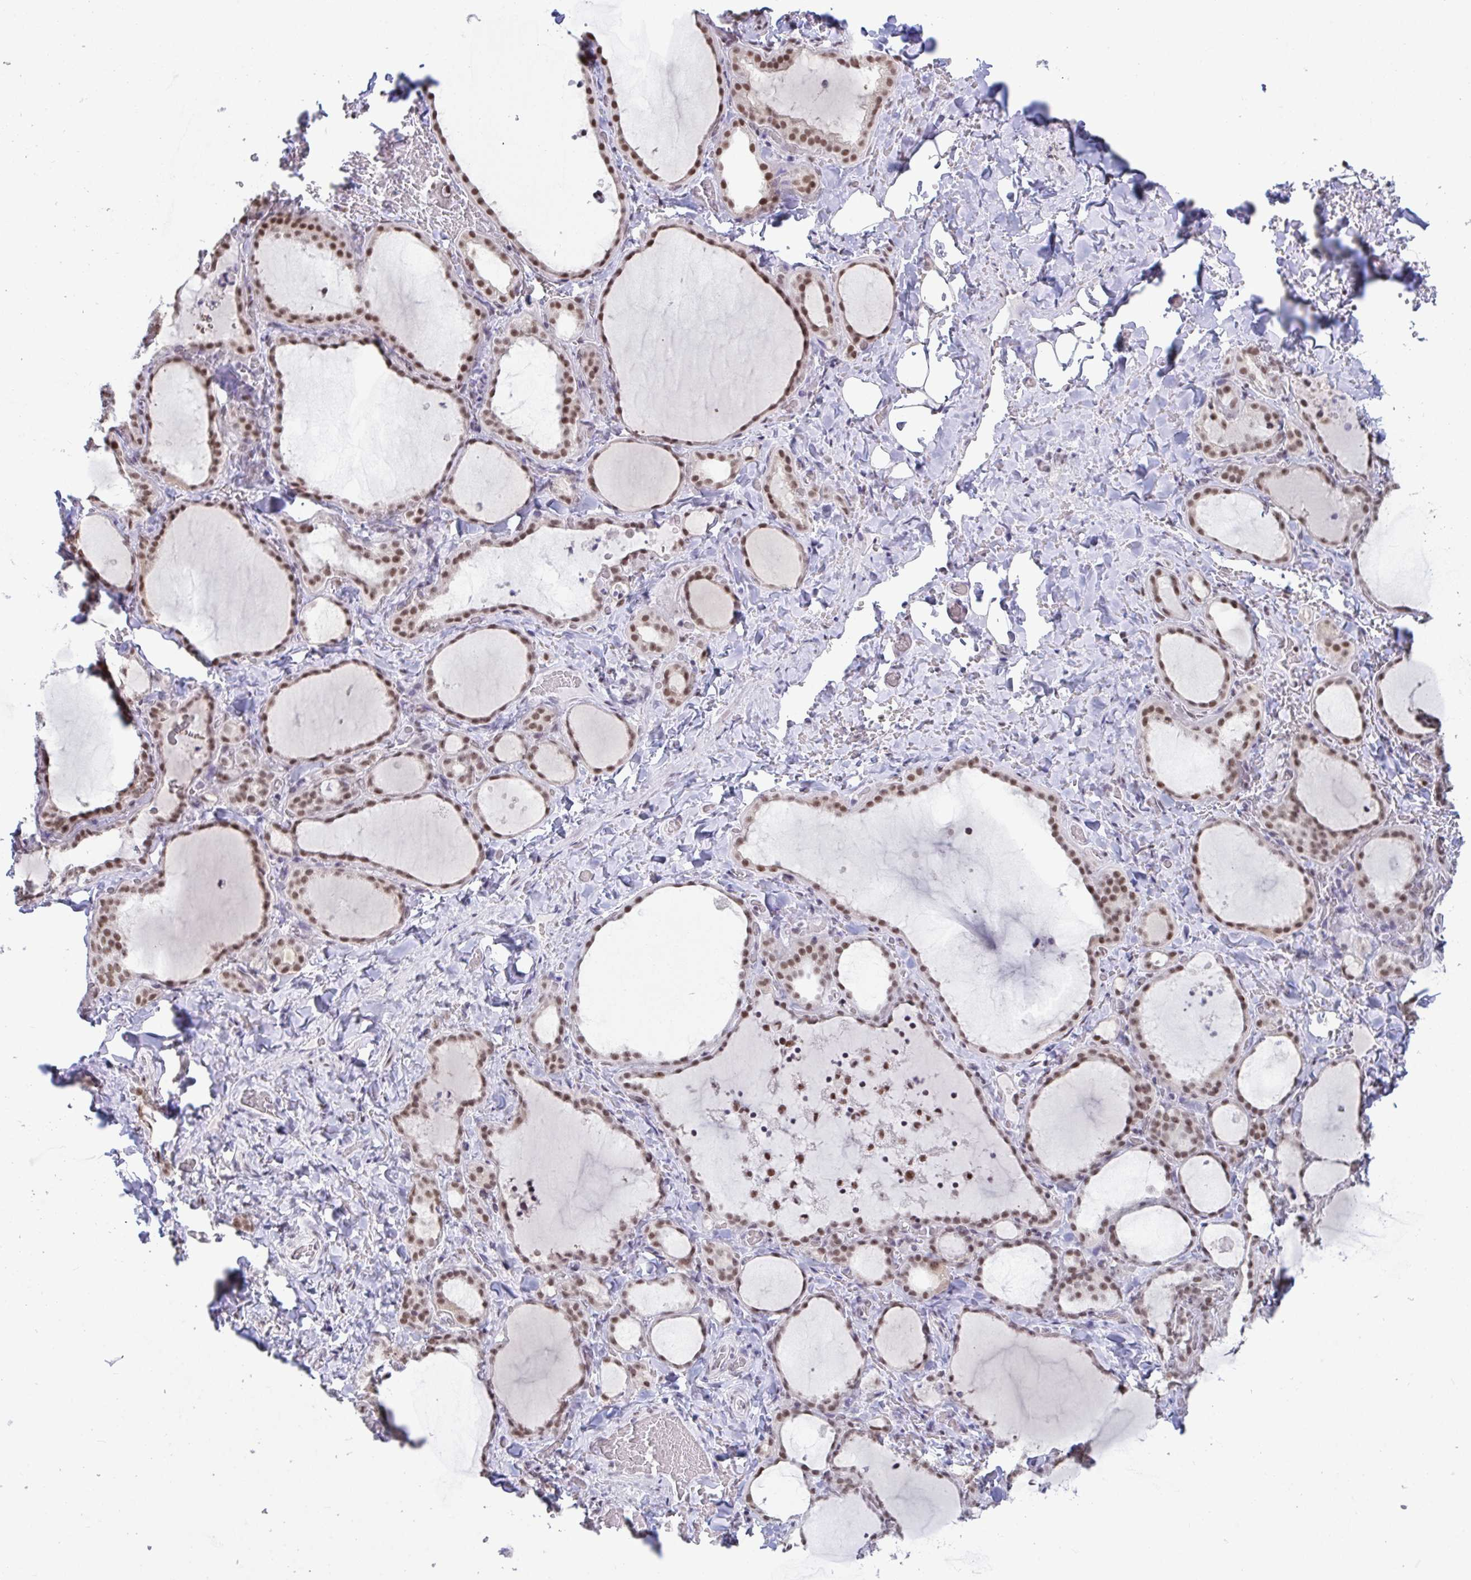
{"staining": {"intensity": "moderate", "quantity": ">75%", "location": "nuclear"}, "tissue": "thyroid gland", "cell_type": "Glandular cells", "image_type": "normal", "snomed": [{"axis": "morphology", "description": "Normal tissue, NOS"}, {"axis": "topography", "description": "Thyroid gland"}], "caption": "This image displays benign thyroid gland stained with immunohistochemistry (IHC) to label a protein in brown. The nuclear of glandular cells show moderate positivity for the protein. Nuclei are counter-stained blue.", "gene": "SUPT16H", "patient": {"sex": "female", "age": 22}}